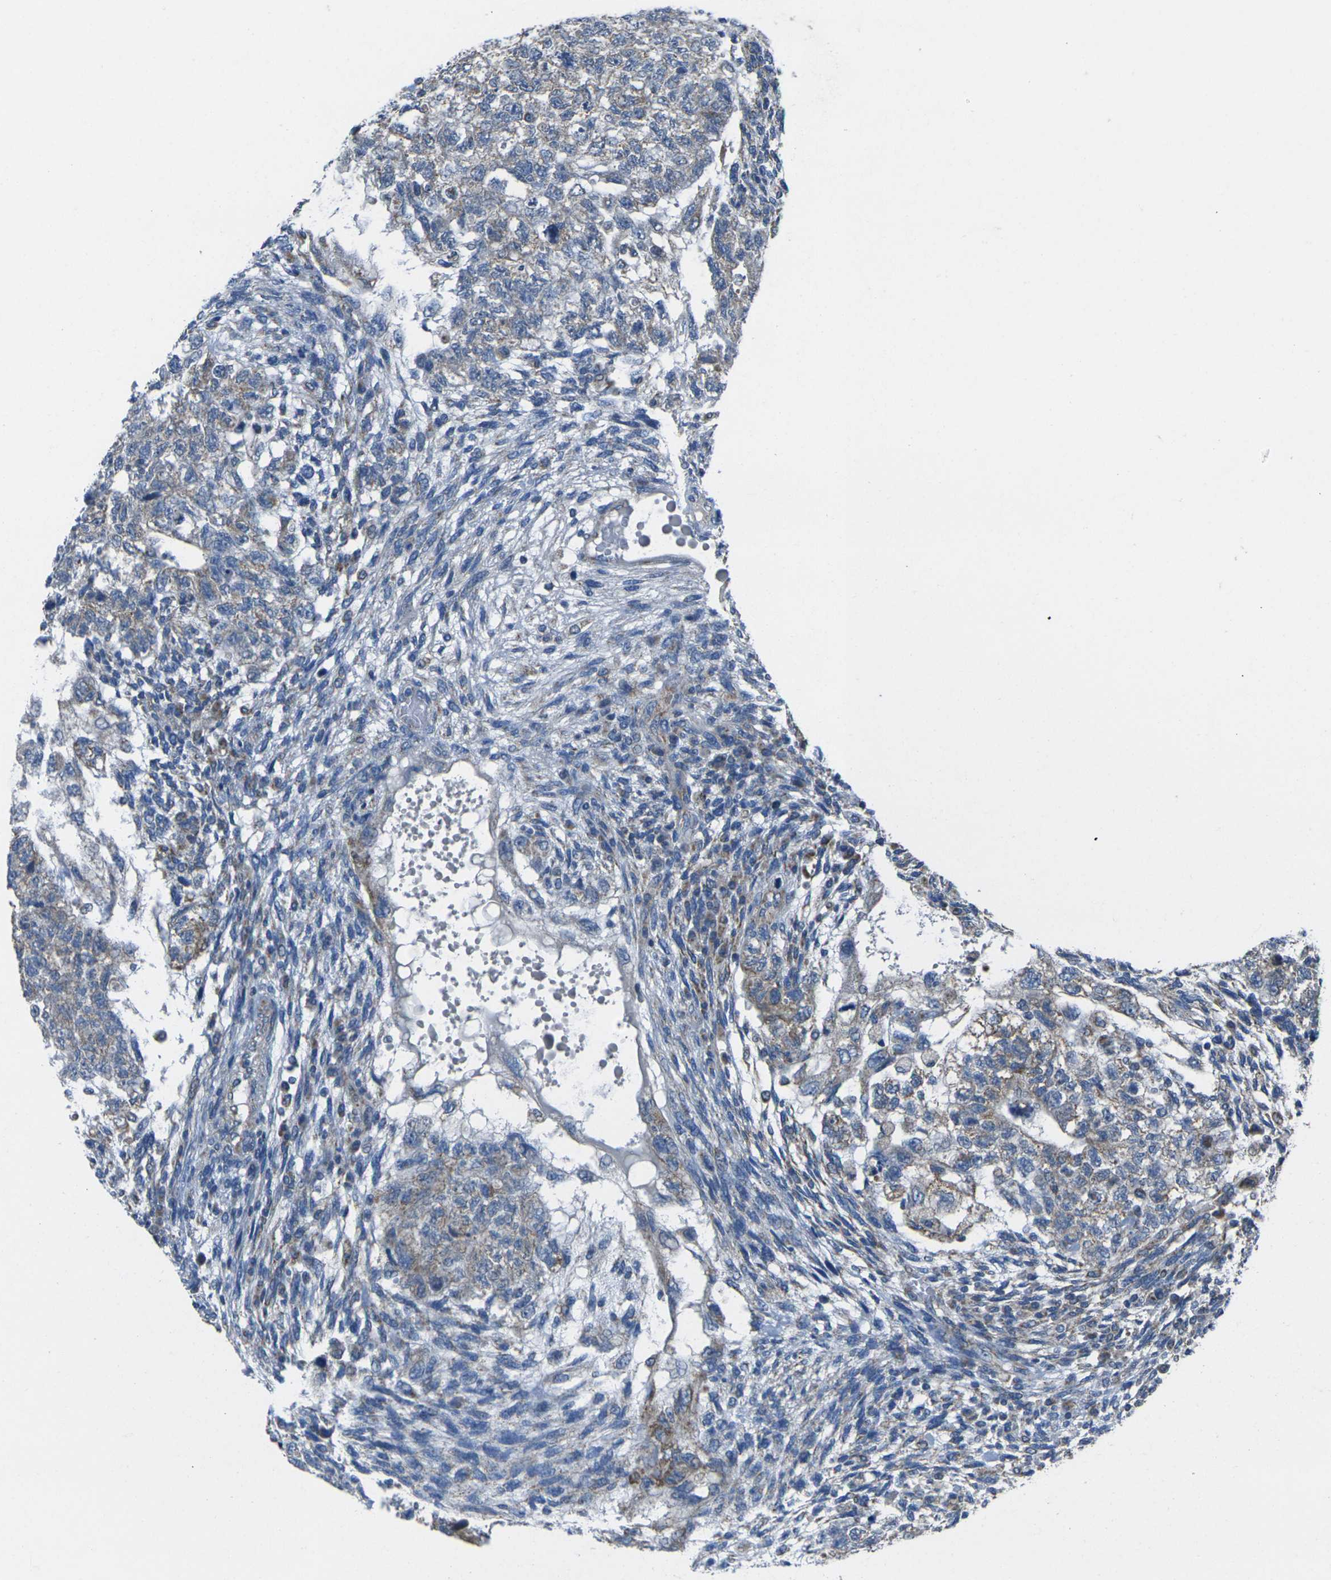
{"staining": {"intensity": "weak", "quantity": "<25%", "location": "cytoplasmic/membranous"}, "tissue": "testis cancer", "cell_type": "Tumor cells", "image_type": "cancer", "snomed": [{"axis": "morphology", "description": "Normal tissue, NOS"}, {"axis": "morphology", "description": "Carcinoma, Embryonal, NOS"}, {"axis": "topography", "description": "Testis"}], "caption": "Photomicrograph shows no protein staining in tumor cells of testis embryonal carcinoma tissue. (Stains: DAB (3,3'-diaminobenzidine) IHC with hematoxylin counter stain, Microscopy: brightfield microscopy at high magnification).", "gene": "TMEM120B", "patient": {"sex": "male", "age": 36}}